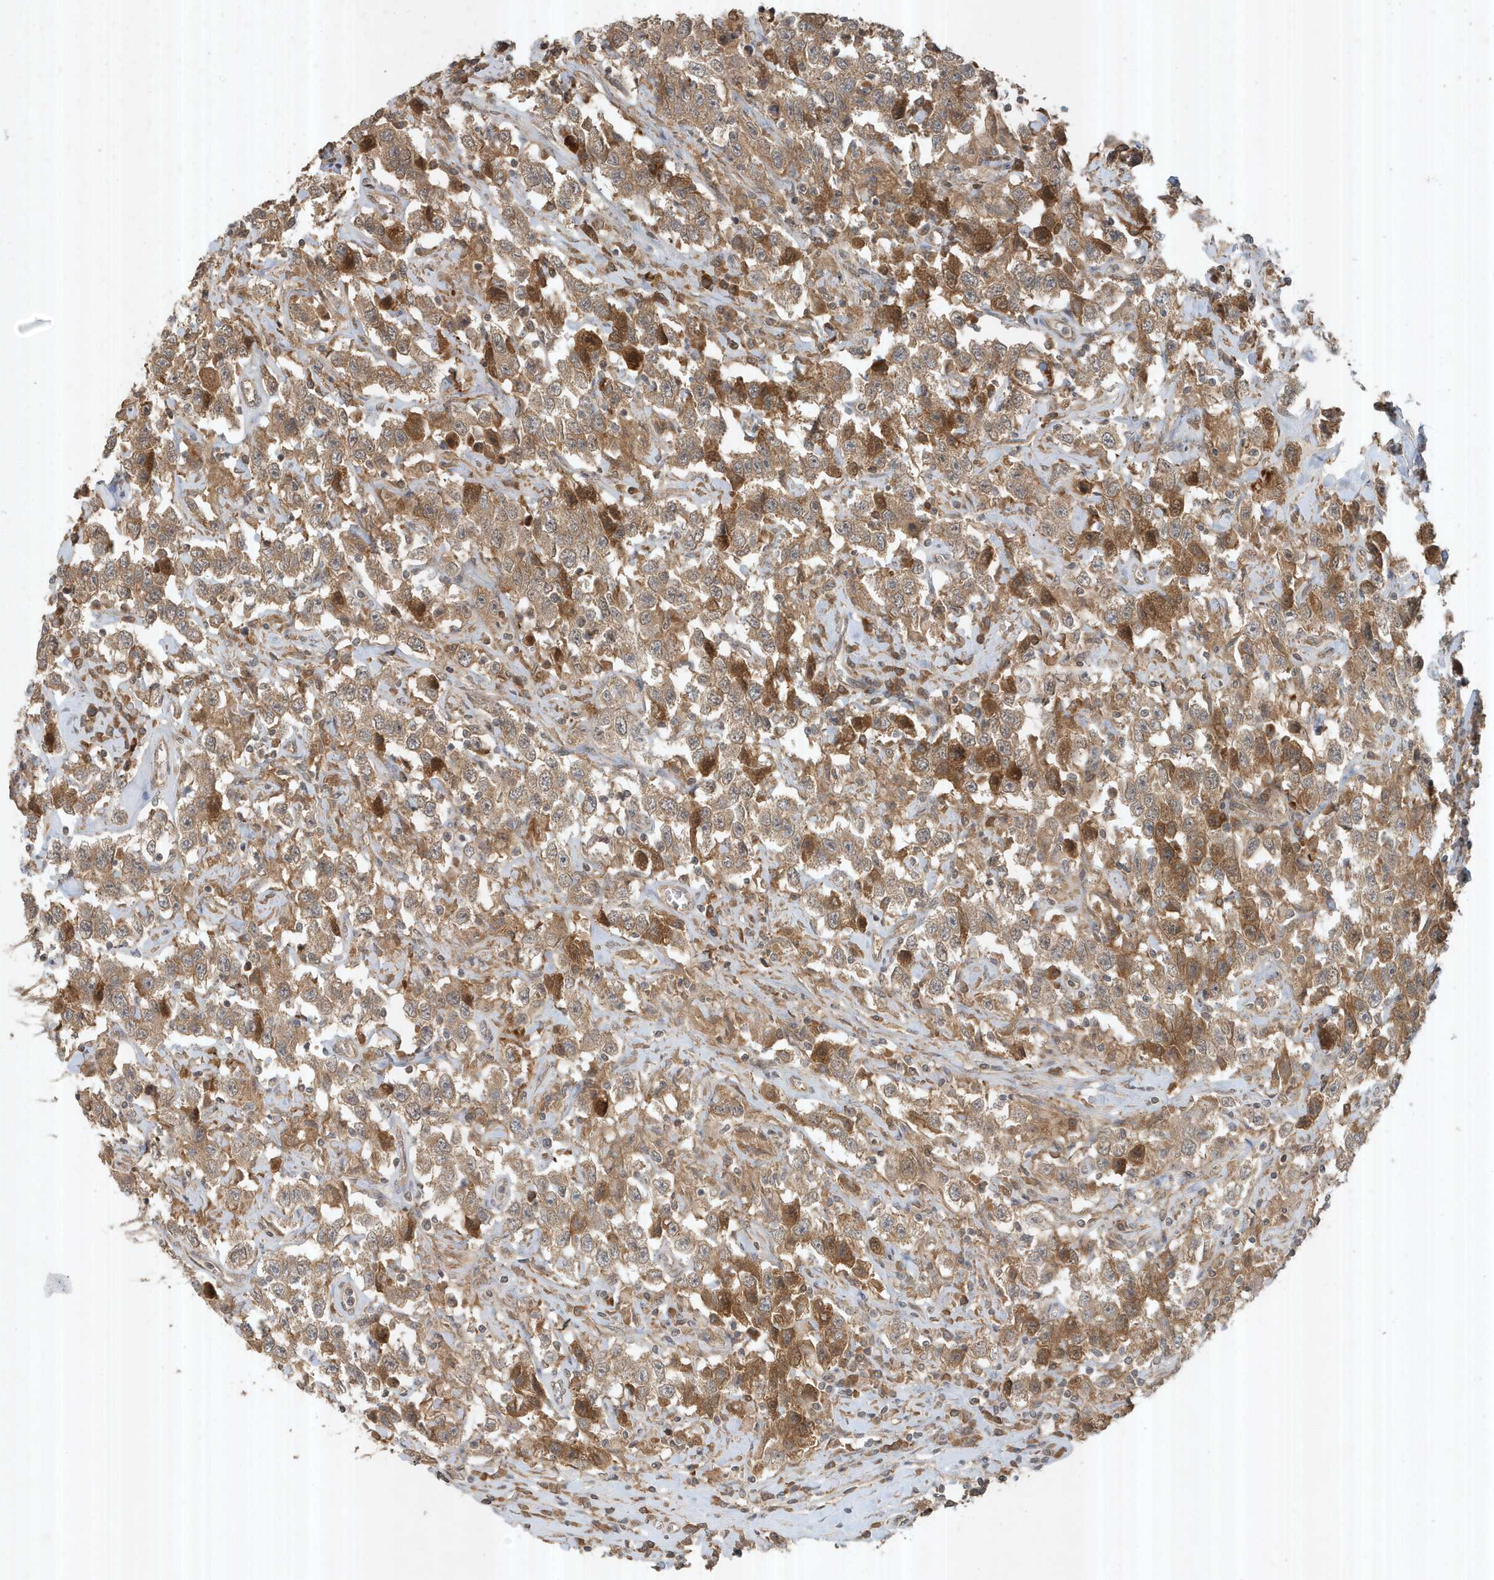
{"staining": {"intensity": "moderate", "quantity": ">75%", "location": "cytoplasmic/membranous"}, "tissue": "testis cancer", "cell_type": "Tumor cells", "image_type": "cancer", "snomed": [{"axis": "morphology", "description": "Seminoma, NOS"}, {"axis": "topography", "description": "Testis"}], "caption": "IHC micrograph of neoplastic tissue: testis cancer stained using immunohistochemistry shows medium levels of moderate protein expression localized specifically in the cytoplasmic/membranous of tumor cells, appearing as a cytoplasmic/membranous brown color.", "gene": "ABCB9", "patient": {"sex": "male", "age": 41}}